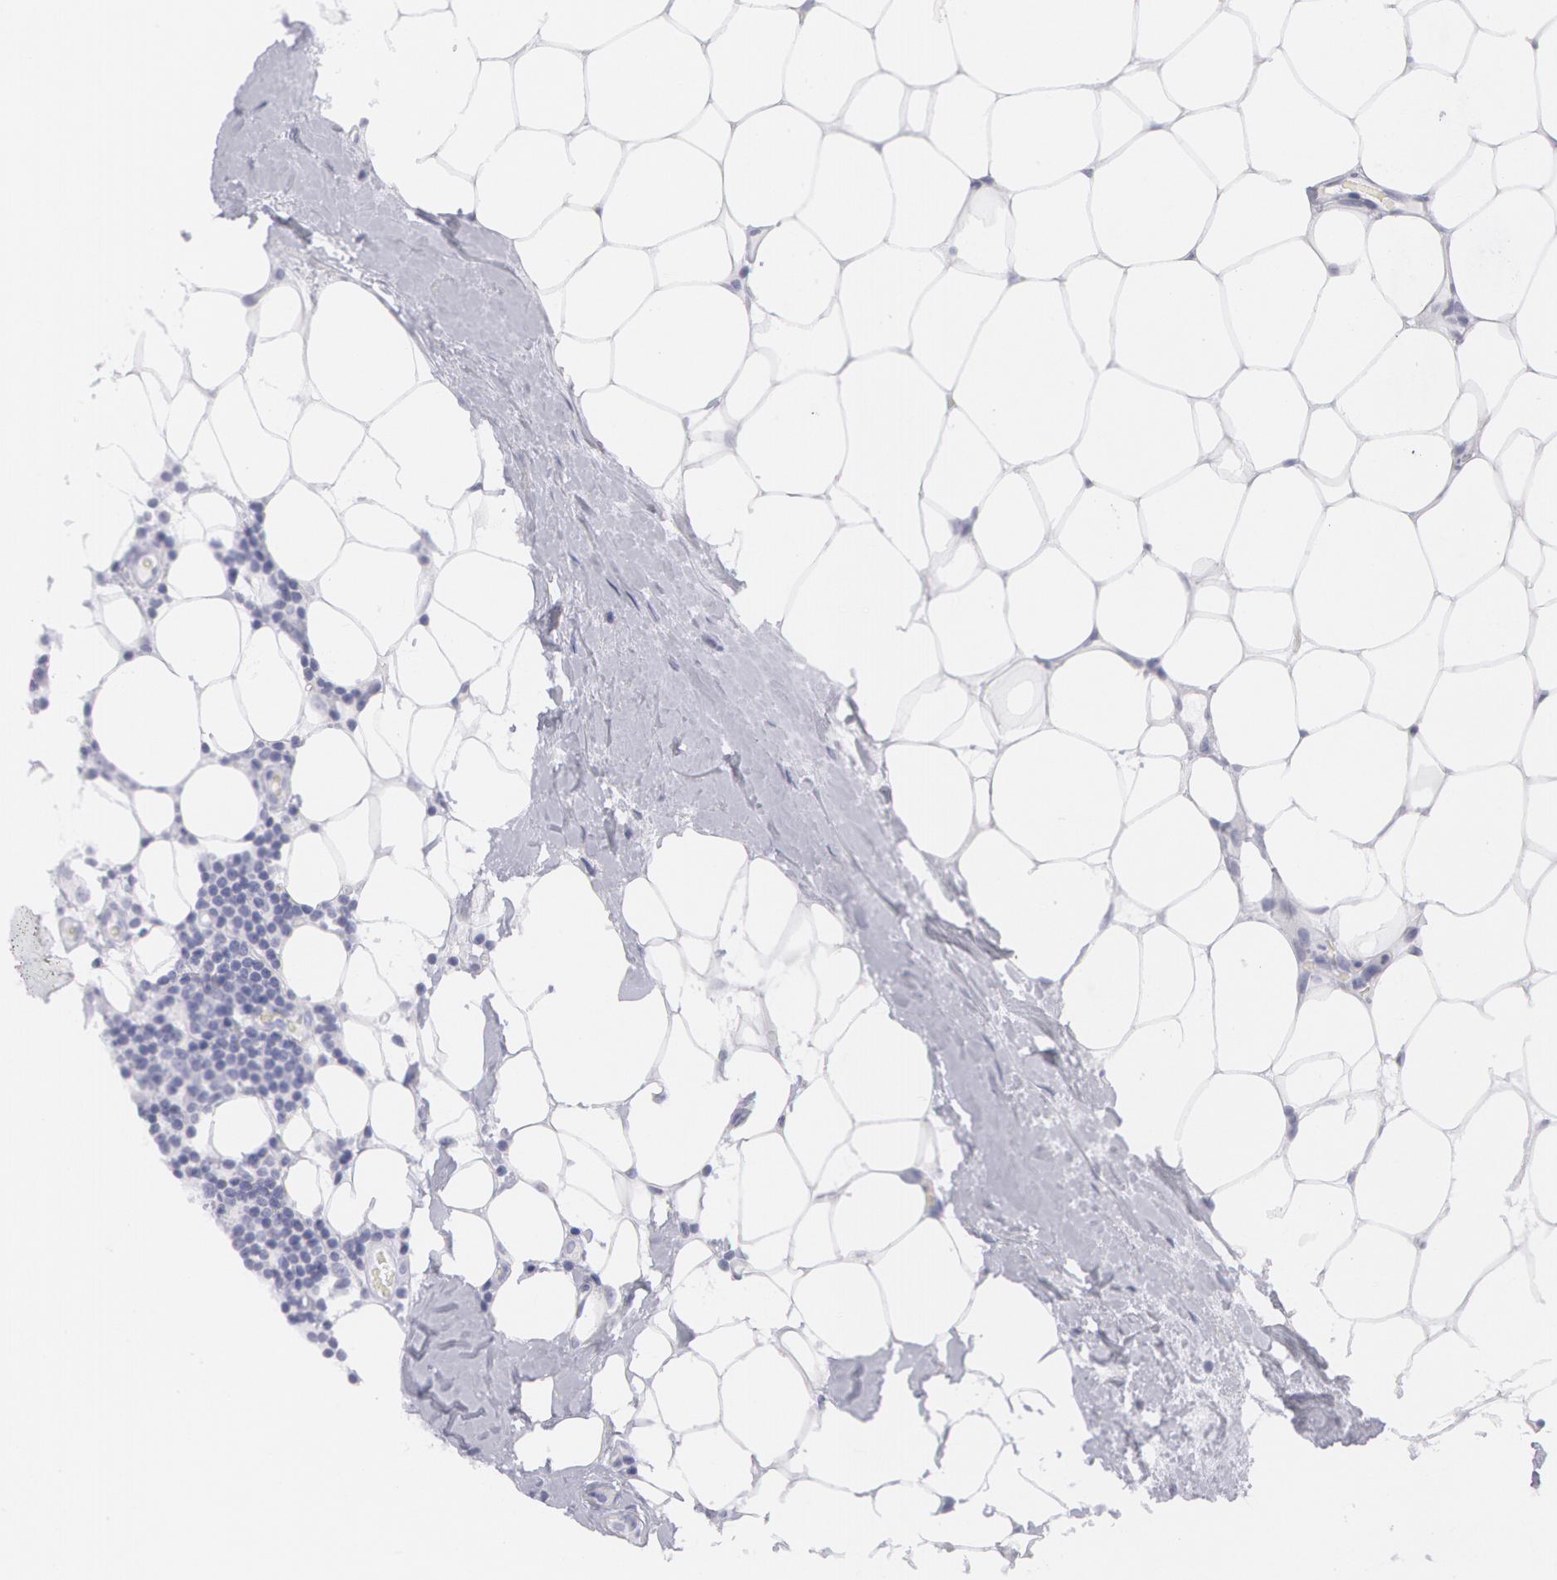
{"staining": {"intensity": "negative", "quantity": "none", "location": "none"}, "tissue": "breast cancer", "cell_type": "Tumor cells", "image_type": "cancer", "snomed": [{"axis": "morphology", "description": "Duct carcinoma"}, {"axis": "topography", "description": "Breast"}], "caption": "The photomicrograph reveals no significant expression in tumor cells of breast cancer (intraductal carcinoma). (DAB IHC, high magnification).", "gene": "AMACR", "patient": {"sex": "female", "age": 68}}